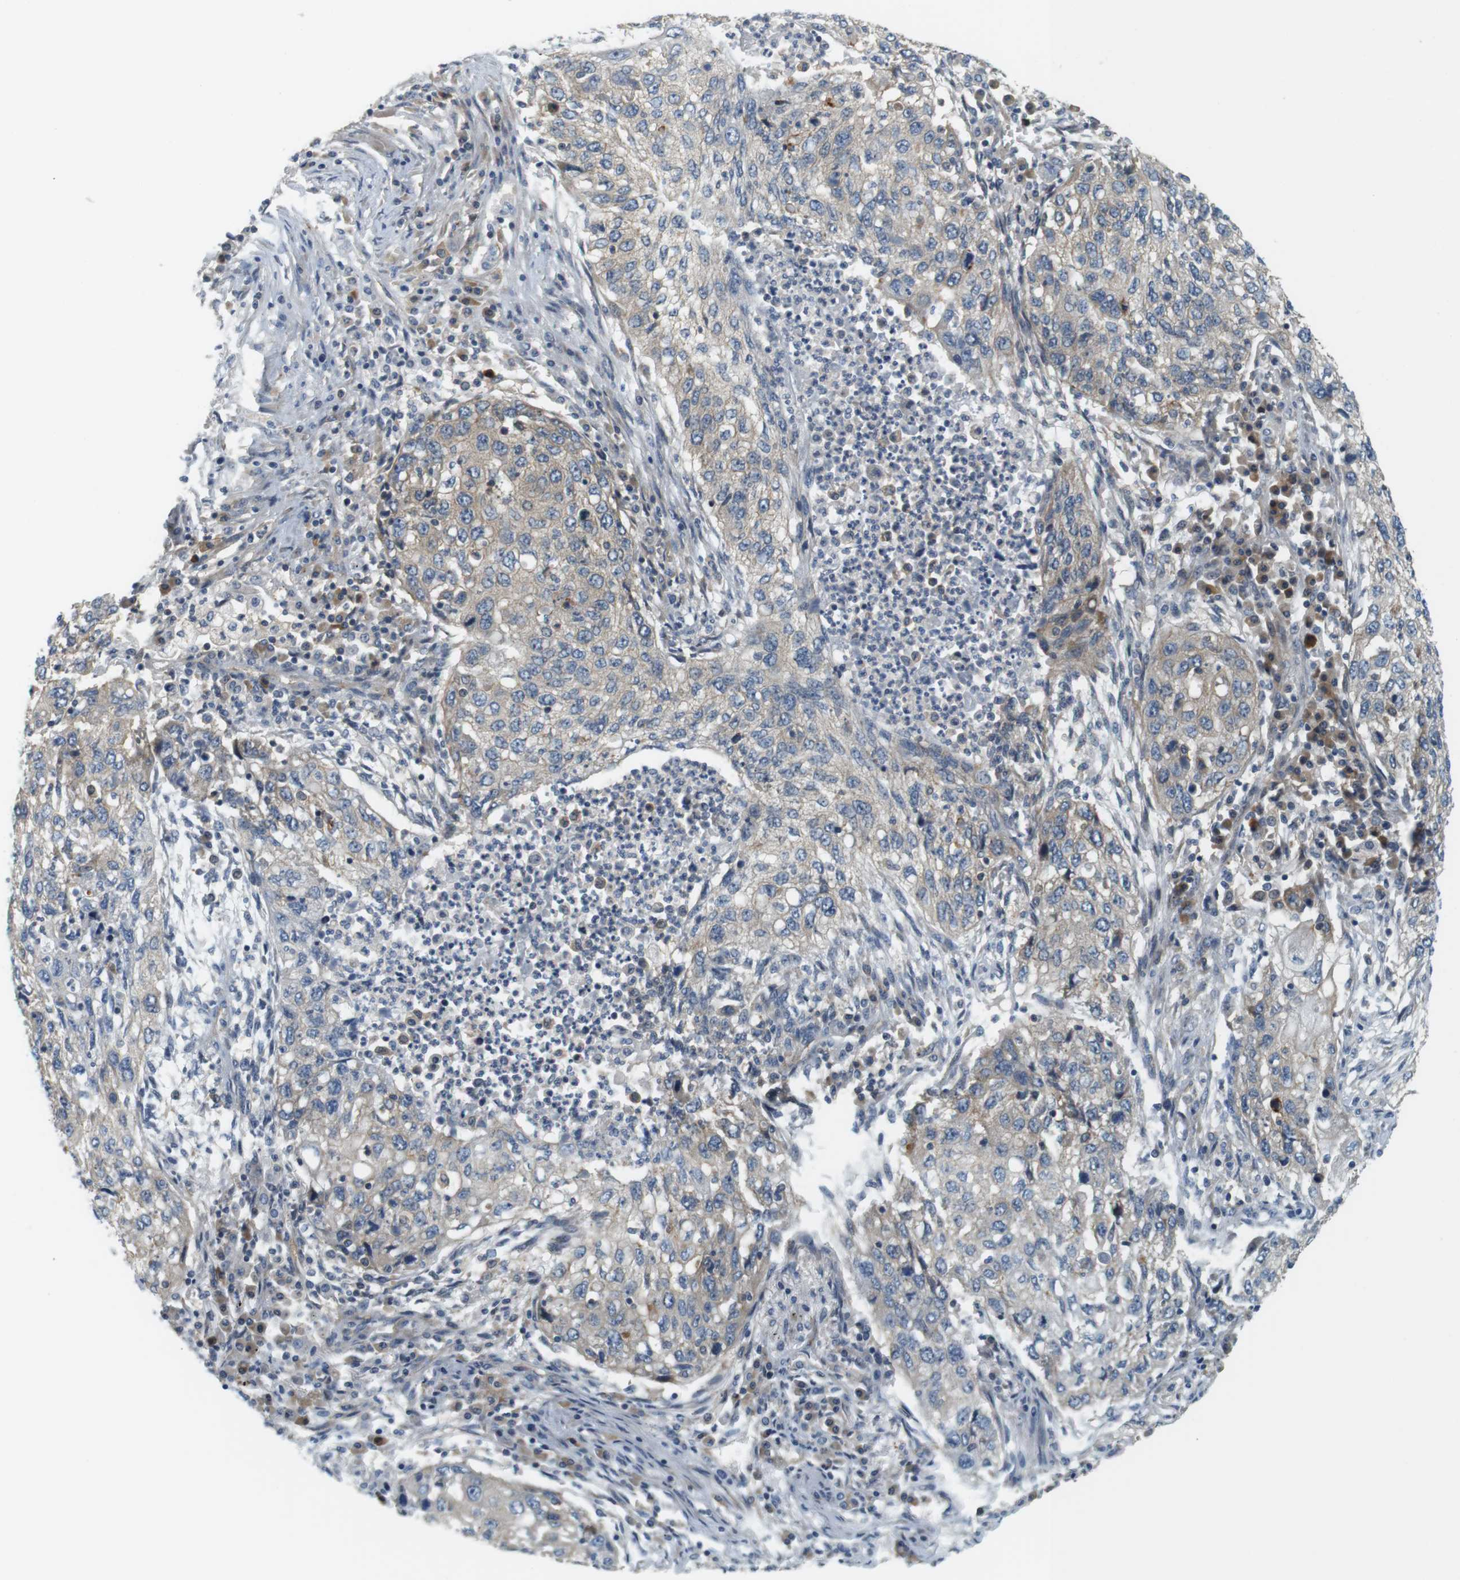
{"staining": {"intensity": "negative", "quantity": "none", "location": "none"}, "tissue": "lung cancer", "cell_type": "Tumor cells", "image_type": "cancer", "snomed": [{"axis": "morphology", "description": "Squamous cell carcinoma, NOS"}, {"axis": "topography", "description": "Lung"}], "caption": "Immunohistochemistry (IHC) of lung cancer demonstrates no expression in tumor cells.", "gene": "SH3GLB1", "patient": {"sex": "female", "age": 63}}